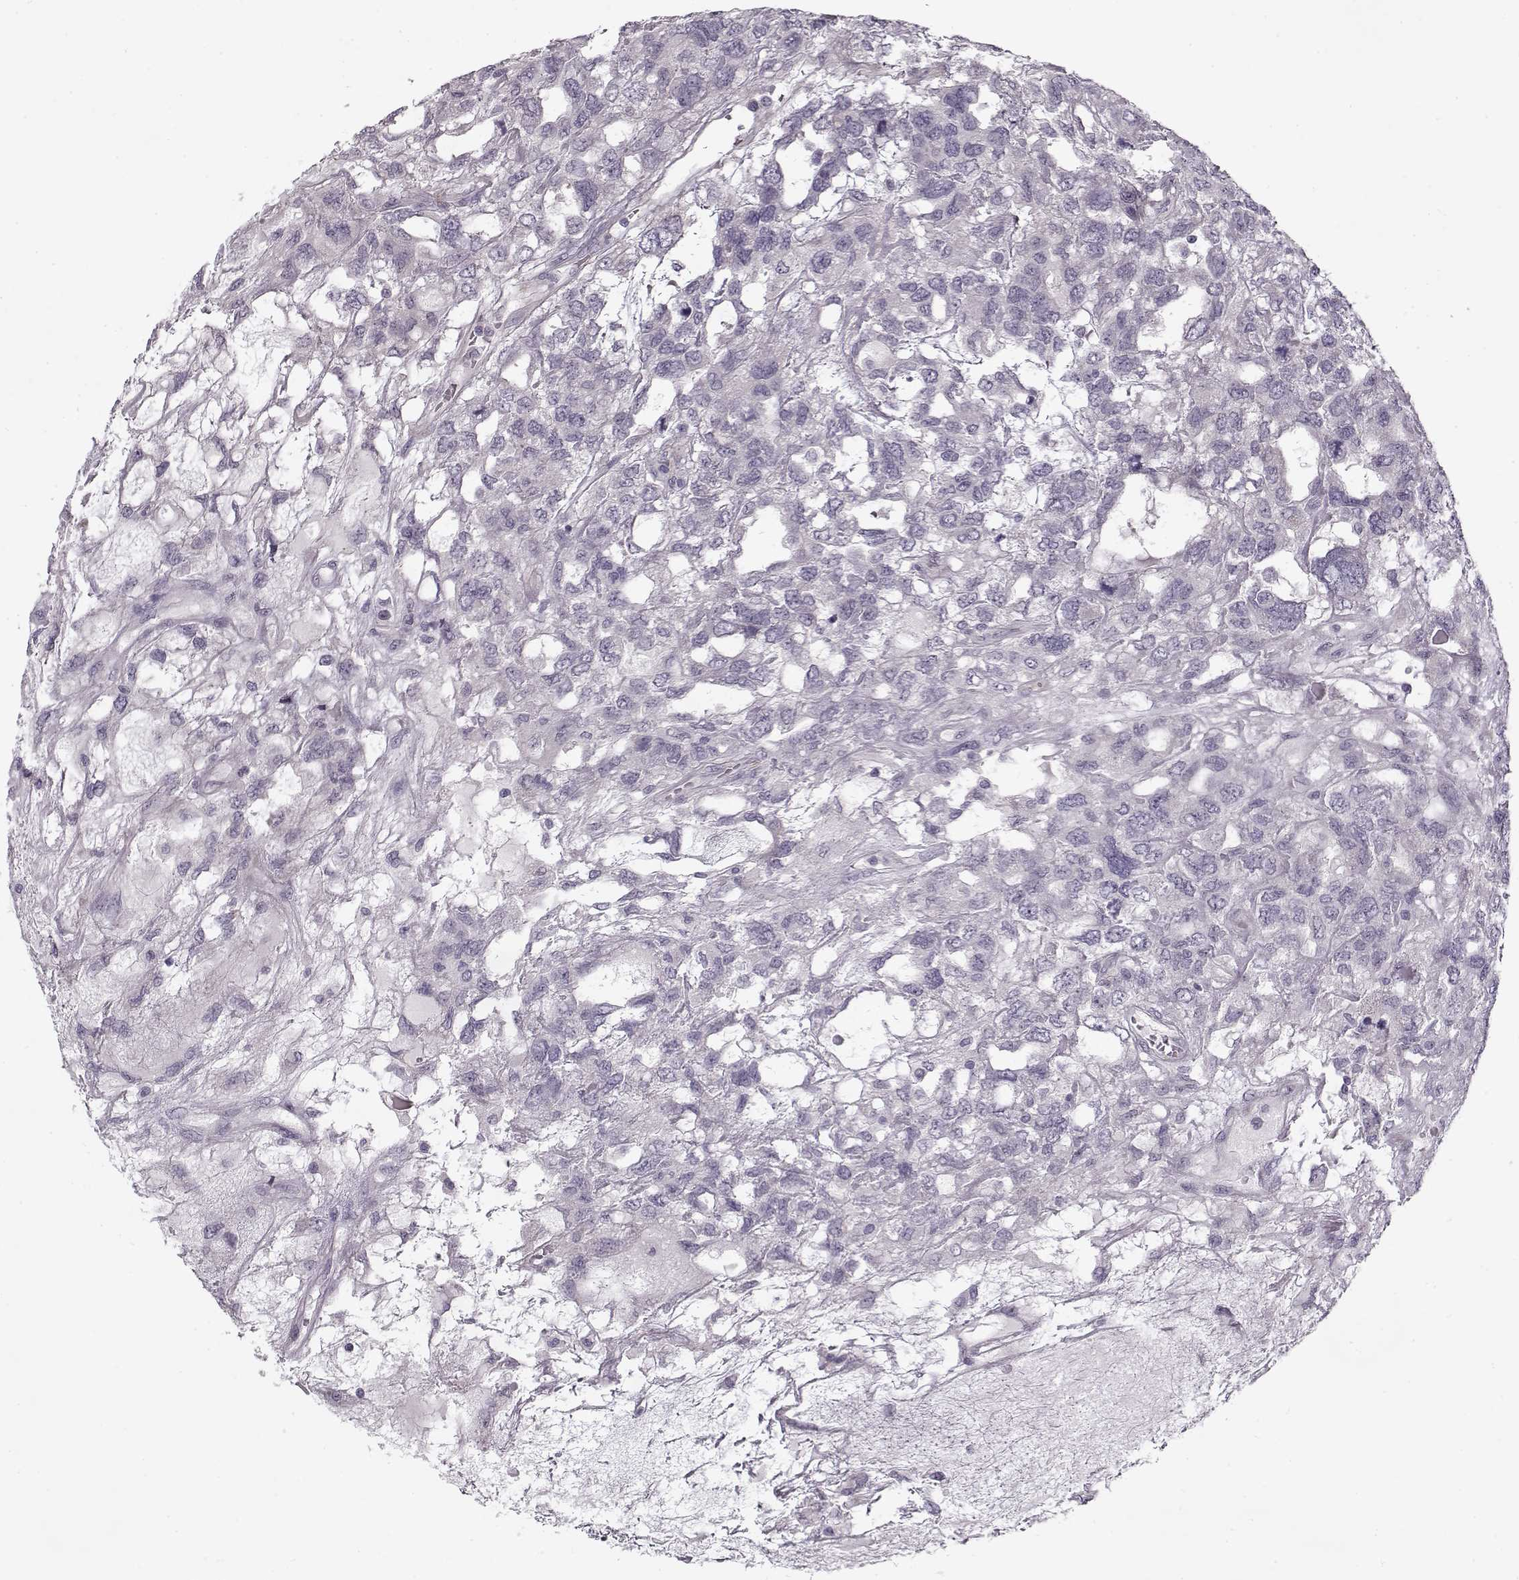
{"staining": {"intensity": "negative", "quantity": "none", "location": "none"}, "tissue": "testis cancer", "cell_type": "Tumor cells", "image_type": "cancer", "snomed": [{"axis": "morphology", "description": "Seminoma, NOS"}, {"axis": "topography", "description": "Testis"}], "caption": "A micrograph of testis seminoma stained for a protein reveals no brown staining in tumor cells.", "gene": "PNMT", "patient": {"sex": "male", "age": 52}}